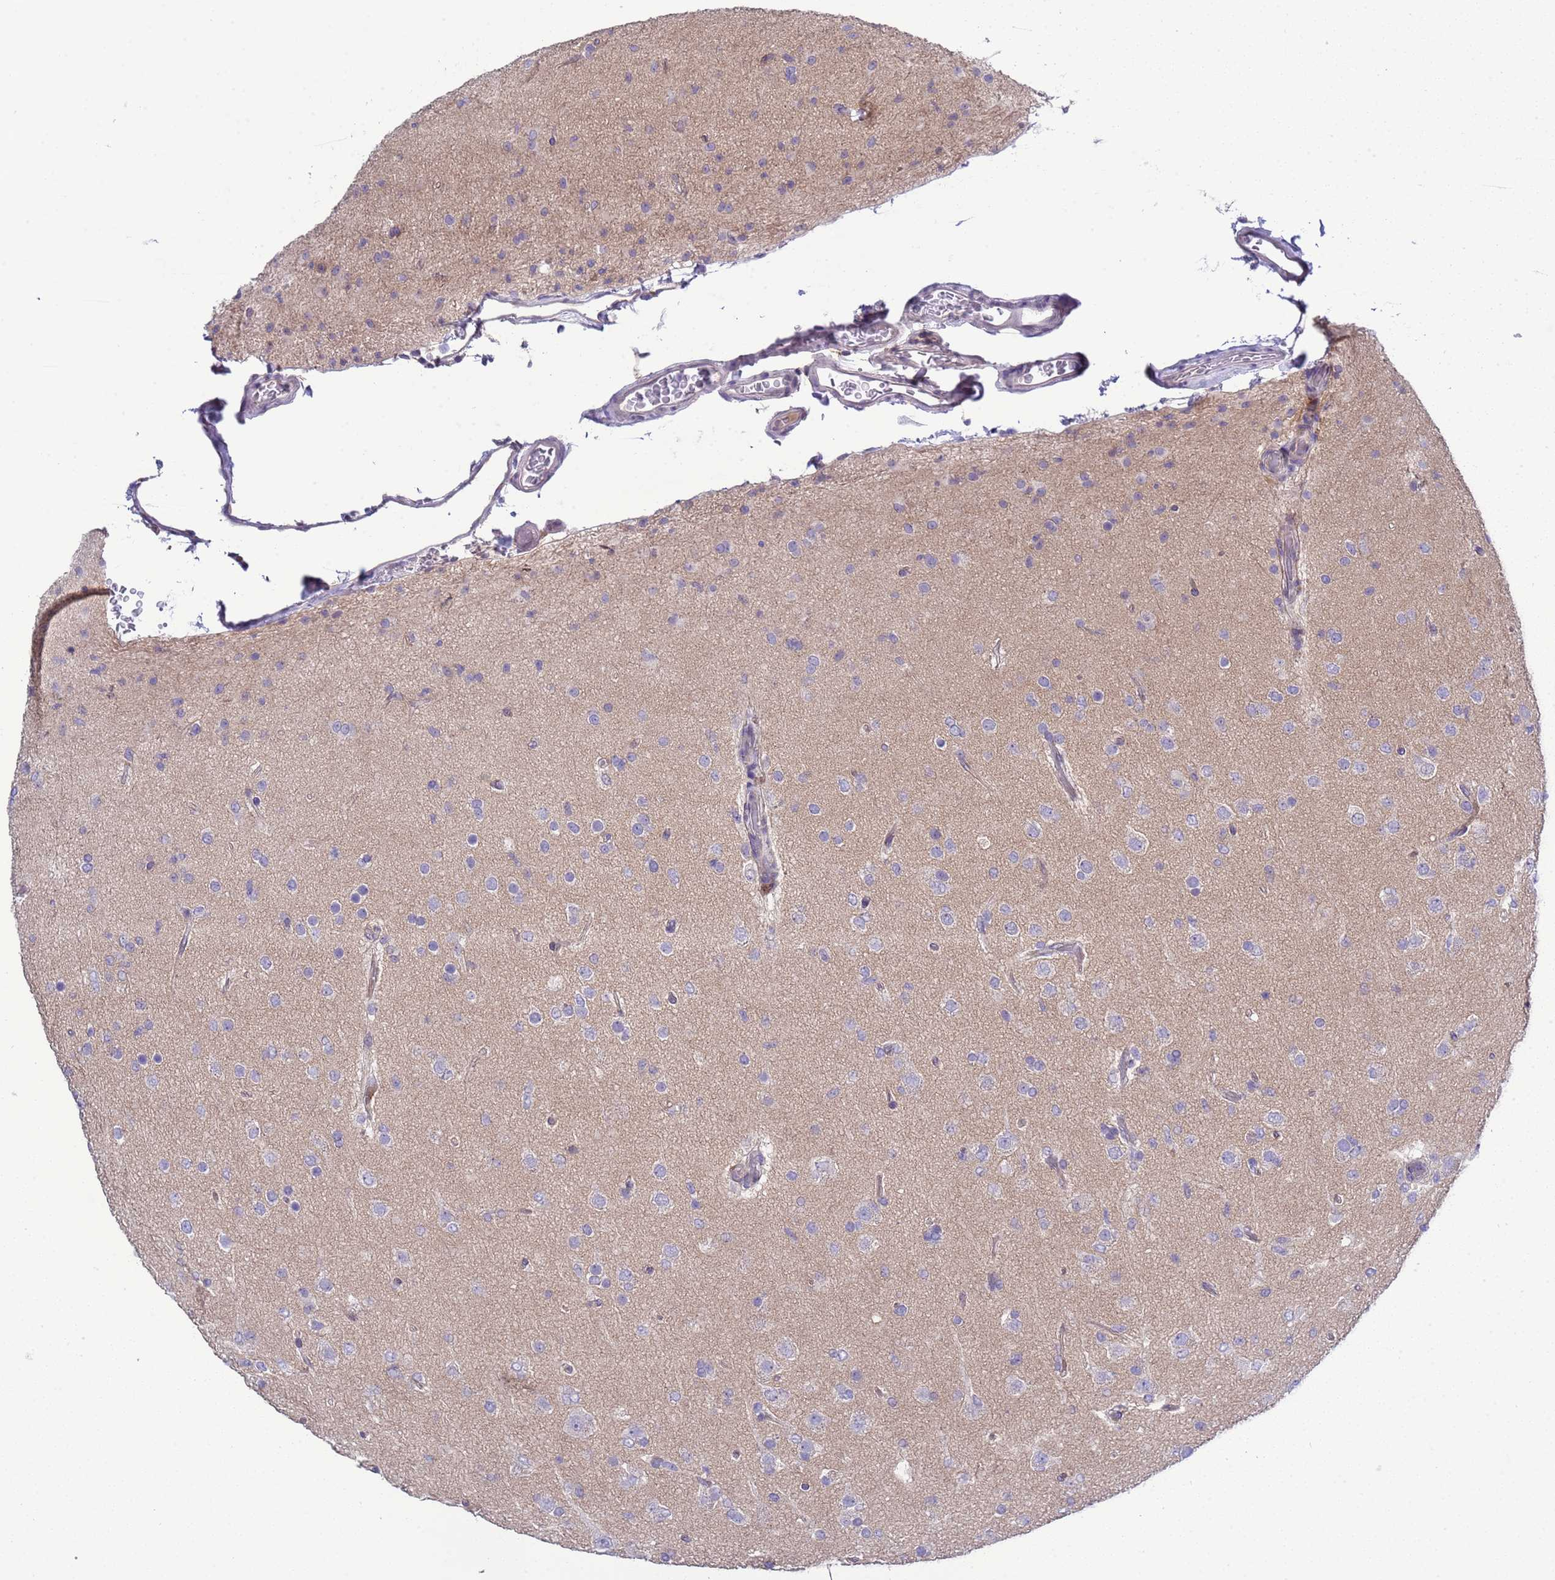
{"staining": {"intensity": "negative", "quantity": "none", "location": "none"}, "tissue": "glioma", "cell_type": "Tumor cells", "image_type": "cancer", "snomed": [{"axis": "morphology", "description": "Glioma, malignant, Low grade"}, {"axis": "topography", "description": "Brain"}], "caption": "Human glioma stained for a protein using immunohistochemistry (IHC) shows no staining in tumor cells.", "gene": "TRMT10A", "patient": {"sex": "male", "age": 65}}